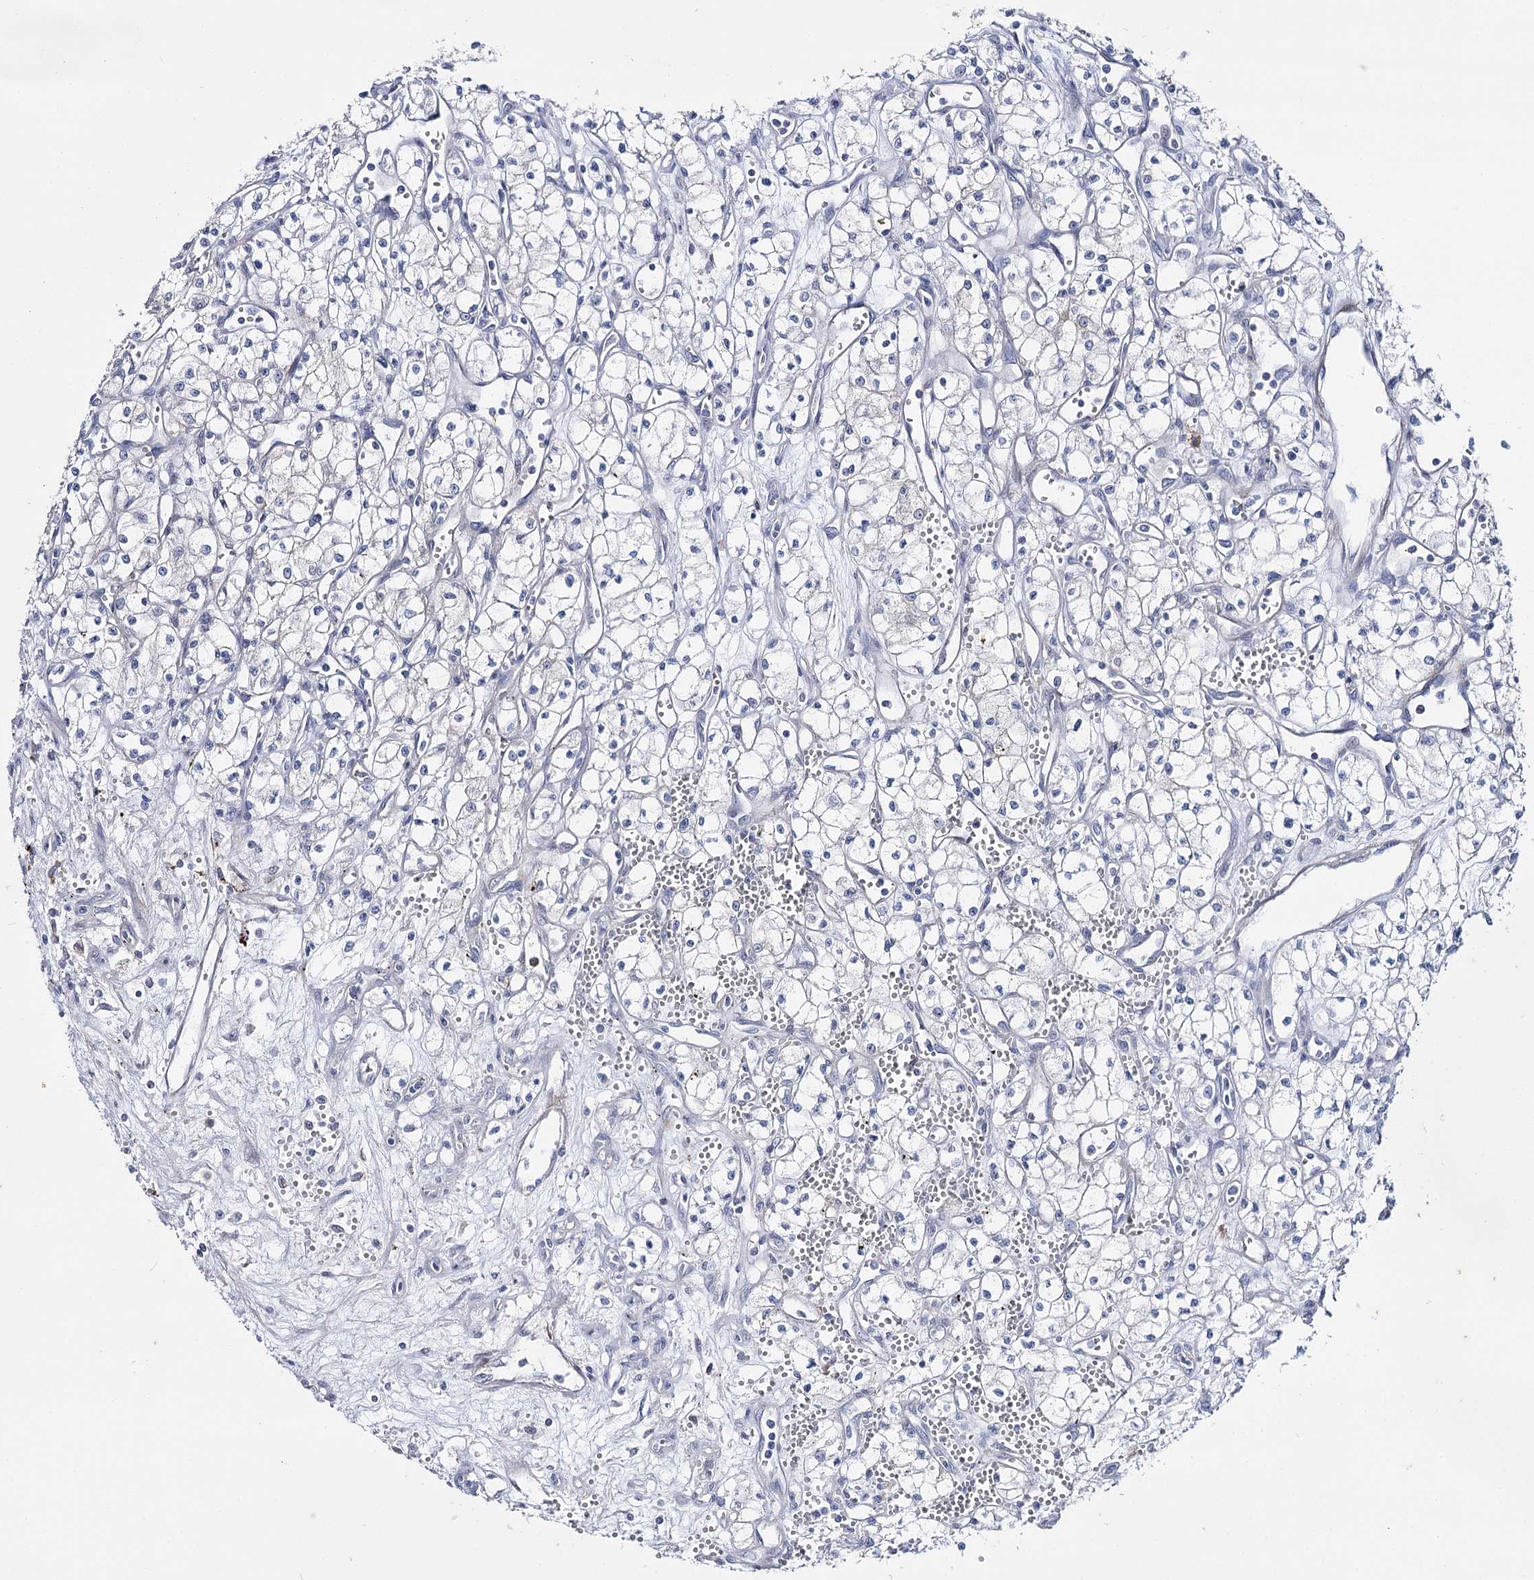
{"staining": {"intensity": "negative", "quantity": "none", "location": "none"}, "tissue": "renal cancer", "cell_type": "Tumor cells", "image_type": "cancer", "snomed": [{"axis": "morphology", "description": "Adenocarcinoma, NOS"}, {"axis": "topography", "description": "Kidney"}], "caption": "There is no significant positivity in tumor cells of renal adenocarcinoma.", "gene": "AGXT2", "patient": {"sex": "male", "age": 59}}